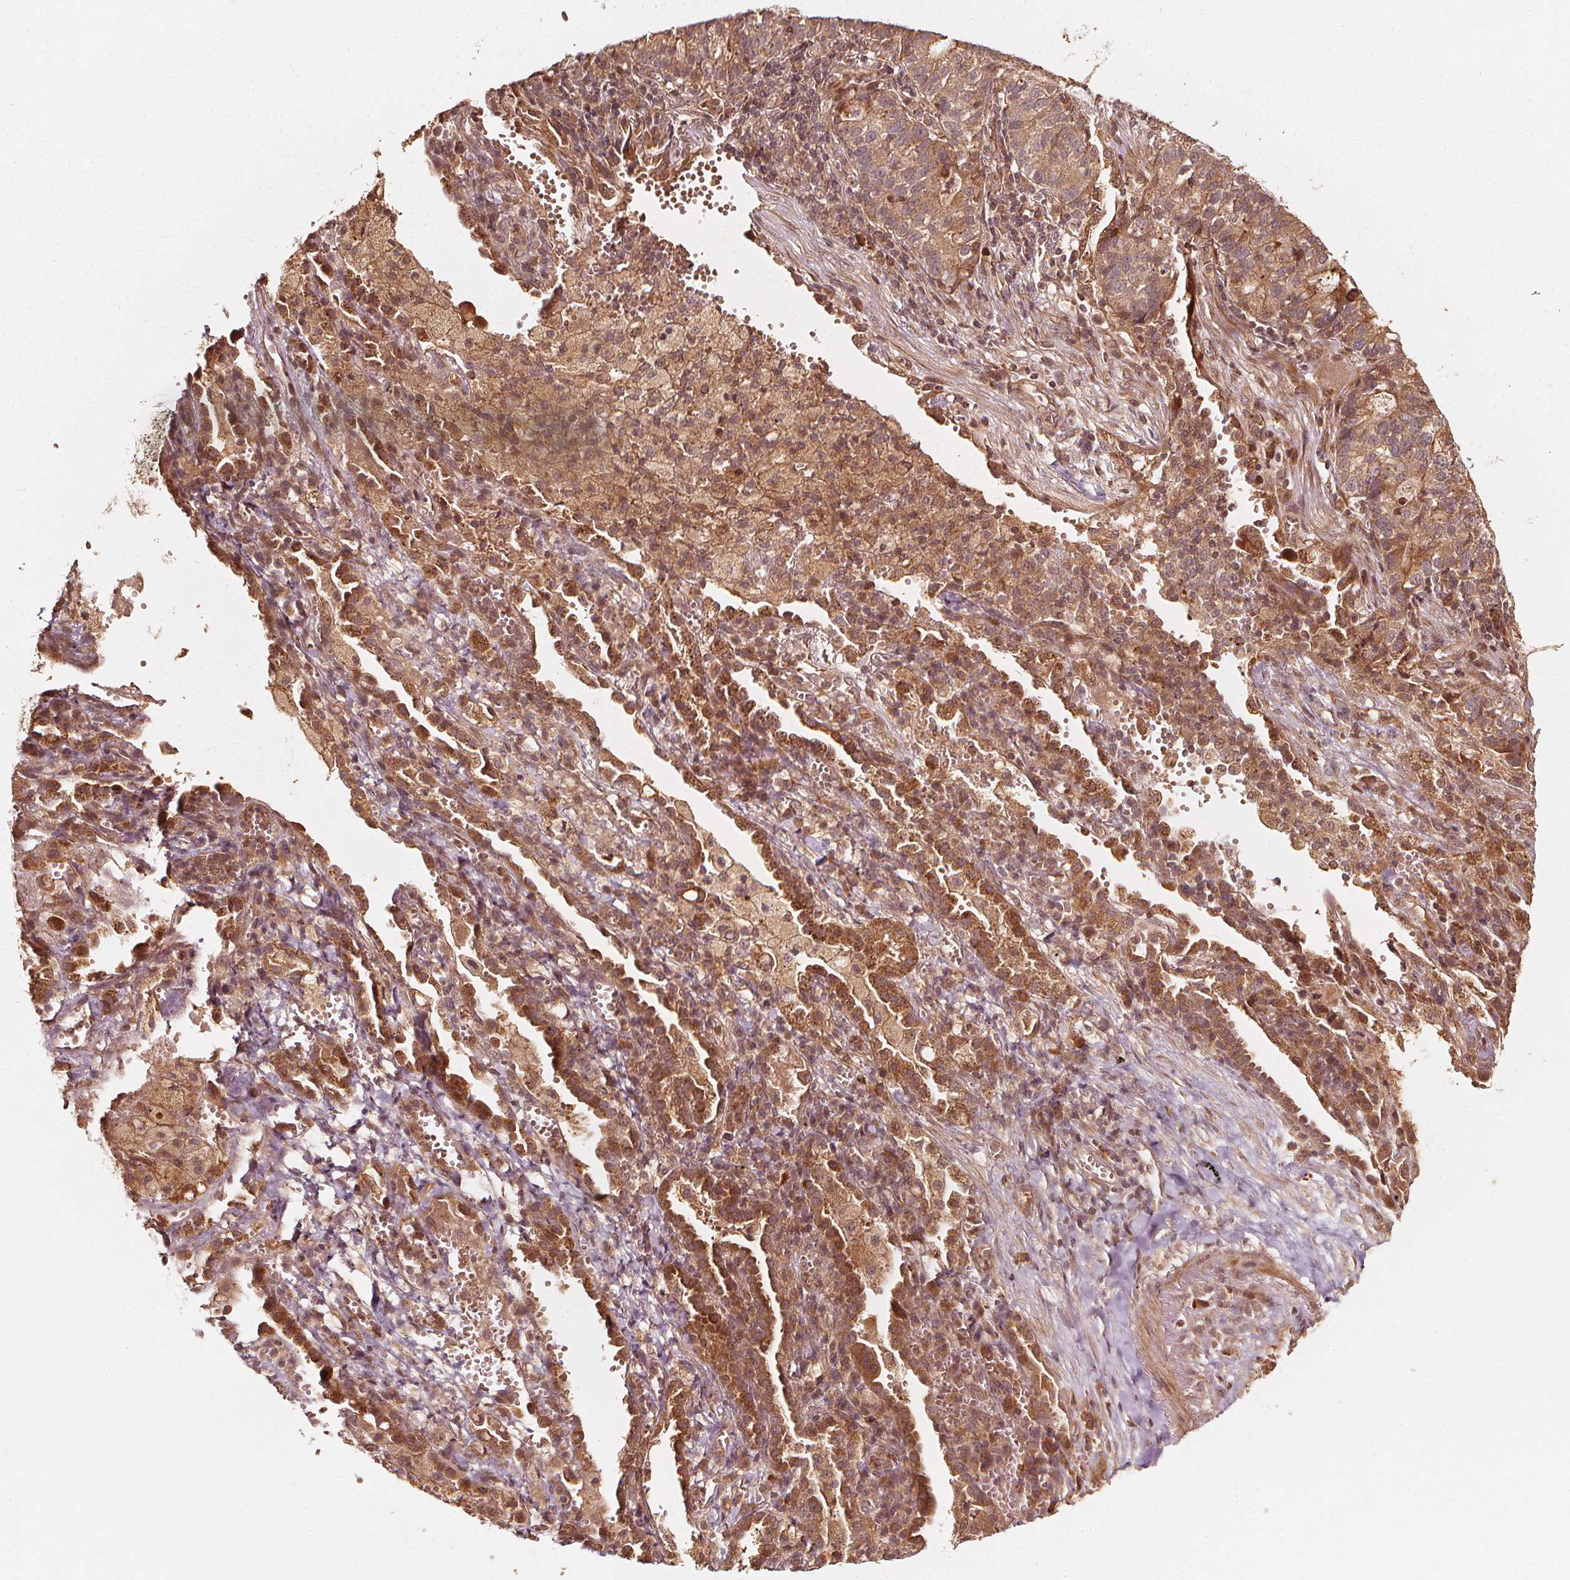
{"staining": {"intensity": "moderate", "quantity": ">75%", "location": "cytoplasmic/membranous"}, "tissue": "lung cancer", "cell_type": "Tumor cells", "image_type": "cancer", "snomed": [{"axis": "morphology", "description": "Adenocarcinoma, NOS"}, {"axis": "topography", "description": "Lung"}], "caption": "Immunohistochemistry (IHC) of human lung cancer reveals medium levels of moderate cytoplasmic/membranous positivity in about >75% of tumor cells.", "gene": "NPC1", "patient": {"sex": "male", "age": 57}}